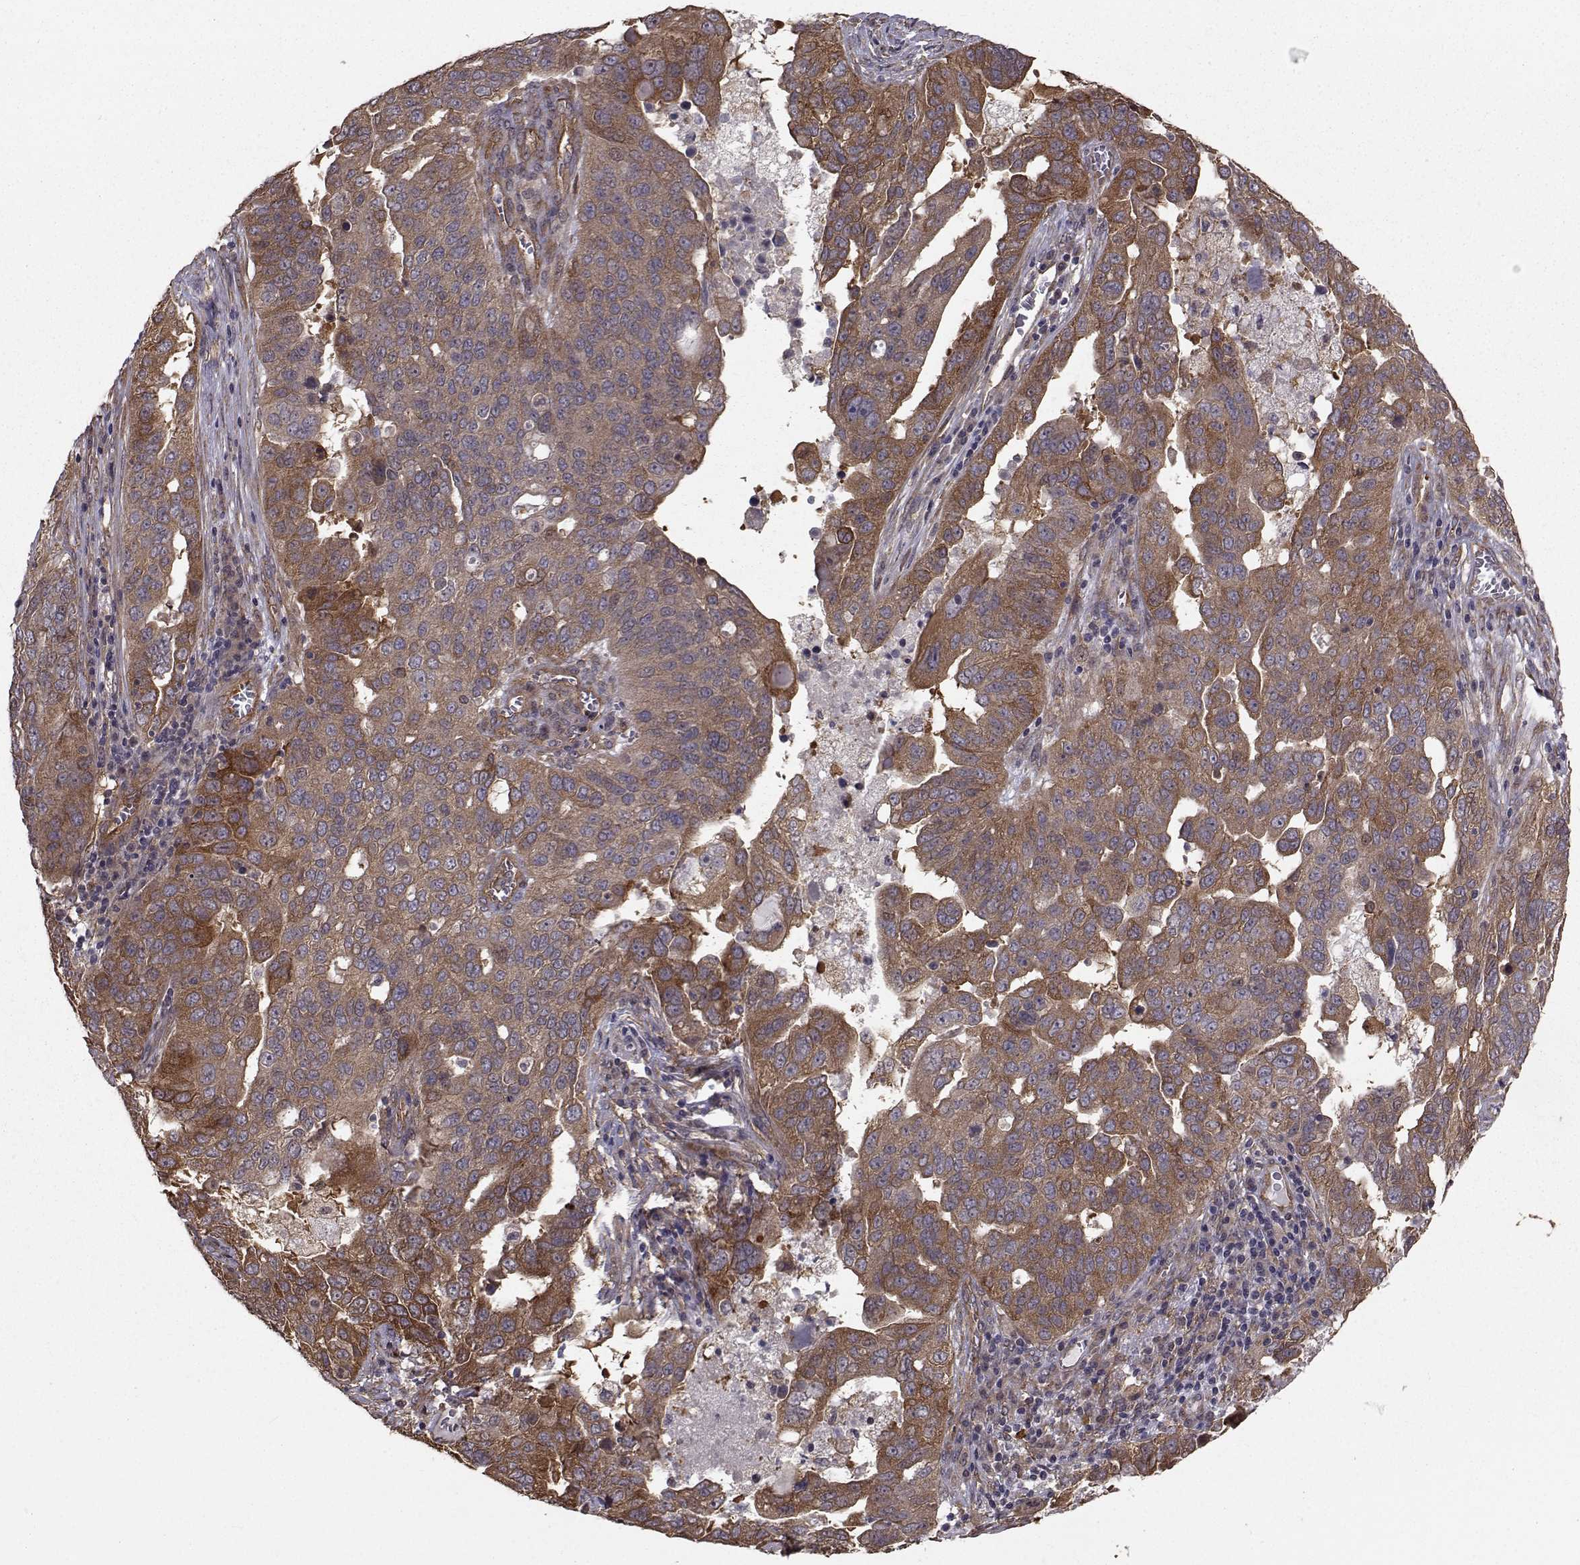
{"staining": {"intensity": "moderate", "quantity": ">75%", "location": "cytoplasmic/membranous"}, "tissue": "ovarian cancer", "cell_type": "Tumor cells", "image_type": "cancer", "snomed": [{"axis": "morphology", "description": "Carcinoma, endometroid"}, {"axis": "topography", "description": "Soft tissue"}, {"axis": "topography", "description": "Ovary"}], "caption": "A medium amount of moderate cytoplasmic/membranous positivity is seen in about >75% of tumor cells in ovarian cancer tissue. (brown staining indicates protein expression, while blue staining denotes nuclei).", "gene": "TRIP10", "patient": {"sex": "female", "age": 52}}